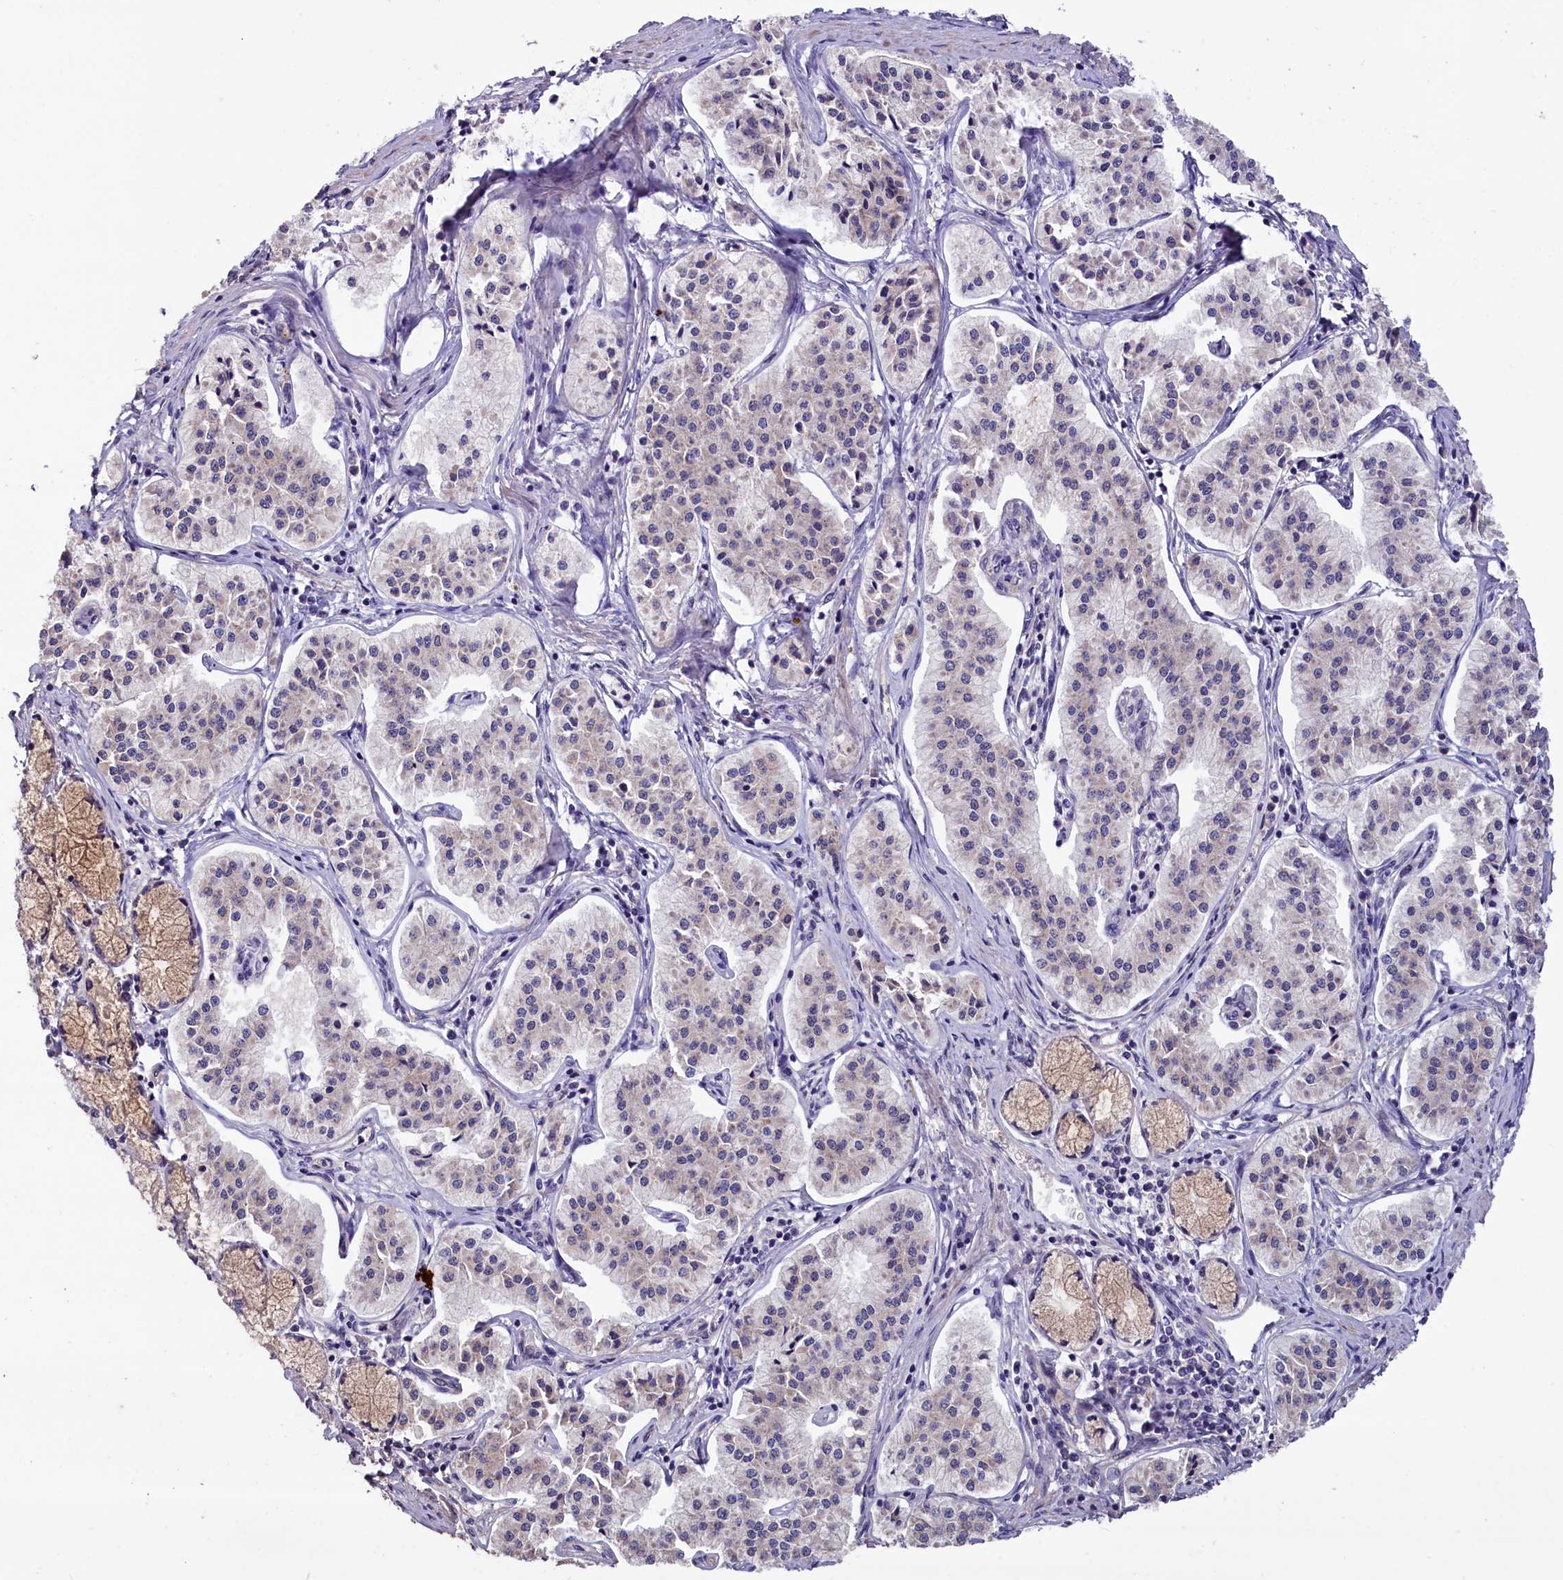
{"staining": {"intensity": "negative", "quantity": "none", "location": "none"}, "tissue": "pancreatic cancer", "cell_type": "Tumor cells", "image_type": "cancer", "snomed": [{"axis": "morphology", "description": "Adenocarcinoma, NOS"}, {"axis": "topography", "description": "Pancreas"}], "caption": "Photomicrograph shows no protein positivity in tumor cells of pancreatic cancer (adenocarcinoma) tissue.", "gene": "SLC39A6", "patient": {"sex": "female", "age": 50}}